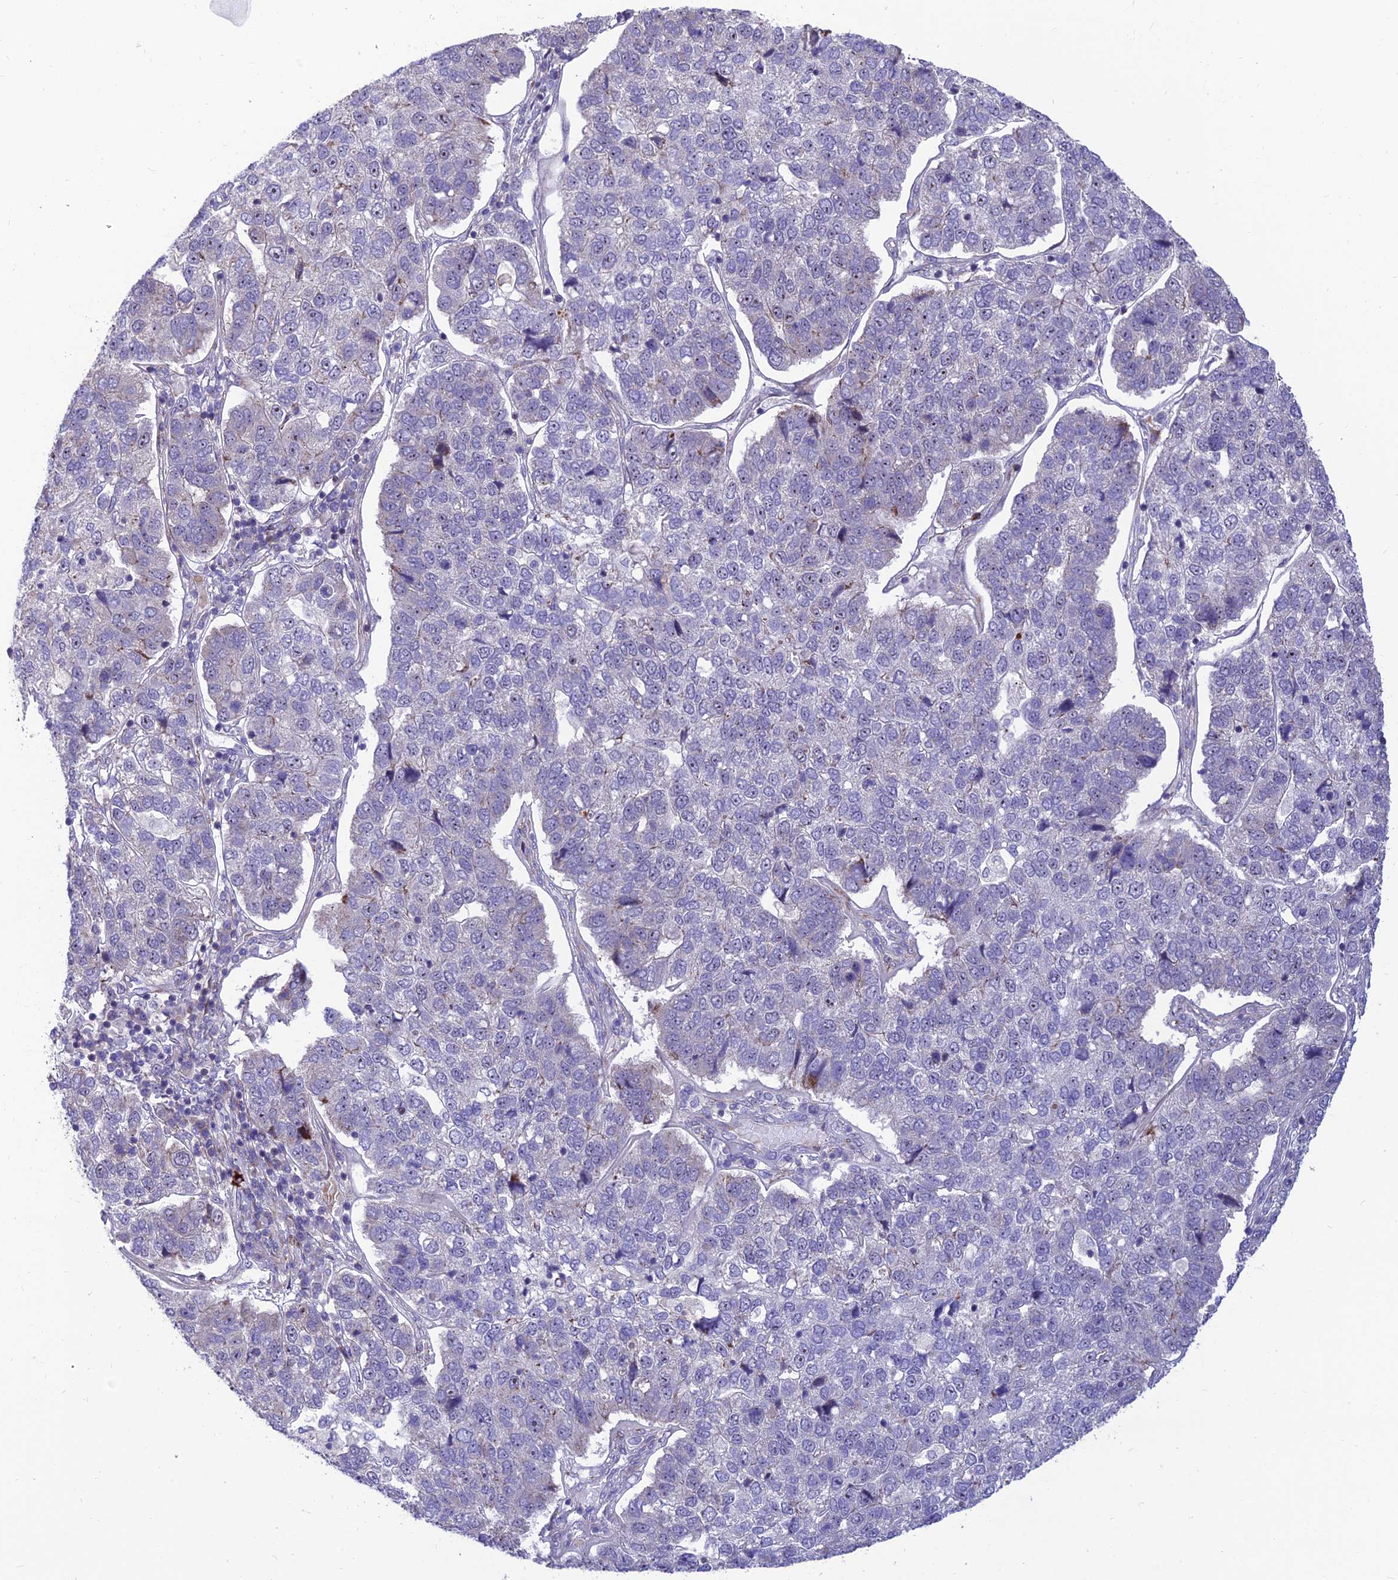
{"staining": {"intensity": "weak", "quantity": "<25%", "location": "cytoplasmic/membranous,nuclear"}, "tissue": "pancreatic cancer", "cell_type": "Tumor cells", "image_type": "cancer", "snomed": [{"axis": "morphology", "description": "Adenocarcinoma, NOS"}, {"axis": "topography", "description": "Pancreas"}], "caption": "Tumor cells are negative for protein expression in human adenocarcinoma (pancreatic).", "gene": "KBTBD7", "patient": {"sex": "female", "age": 61}}